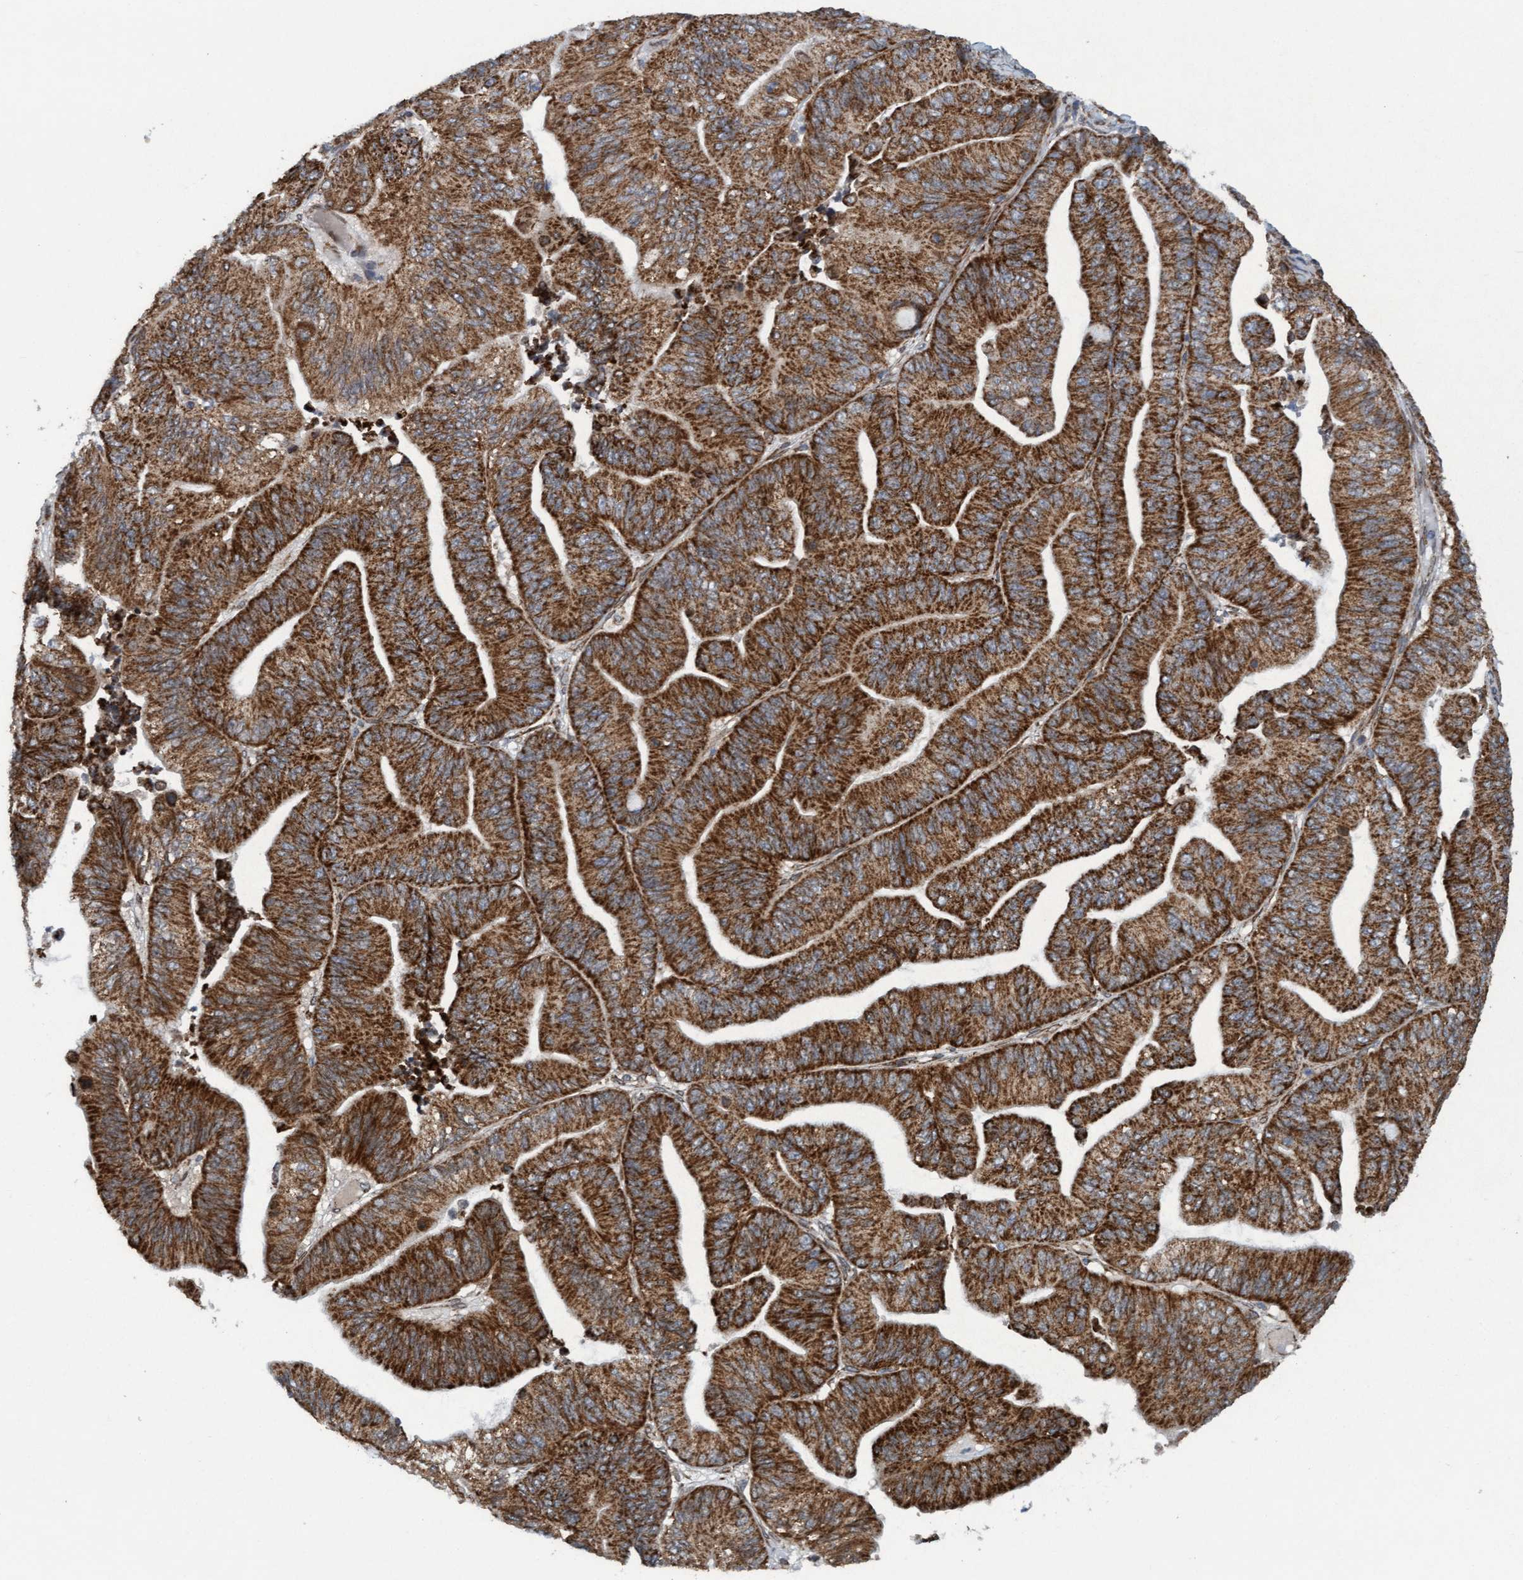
{"staining": {"intensity": "strong", "quantity": ">75%", "location": "cytoplasmic/membranous"}, "tissue": "ovarian cancer", "cell_type": "Tumor cells", "image_type": "cancer", "snomed": [{"axis": "morphology", "description": "Cystadenocarcinoma, mucinous, NOS"}, {"axis": "topography", "description": "Ovary"}], "caption": "A histopathology image showing strong cytoplasmic/membranous expression in approximately >75% of tumor cells in ovarian cancer, as visualized by brown immunohistochemical staining.", "gene": "MRPS23", "patient": {"sex": "female", "age": 61}}